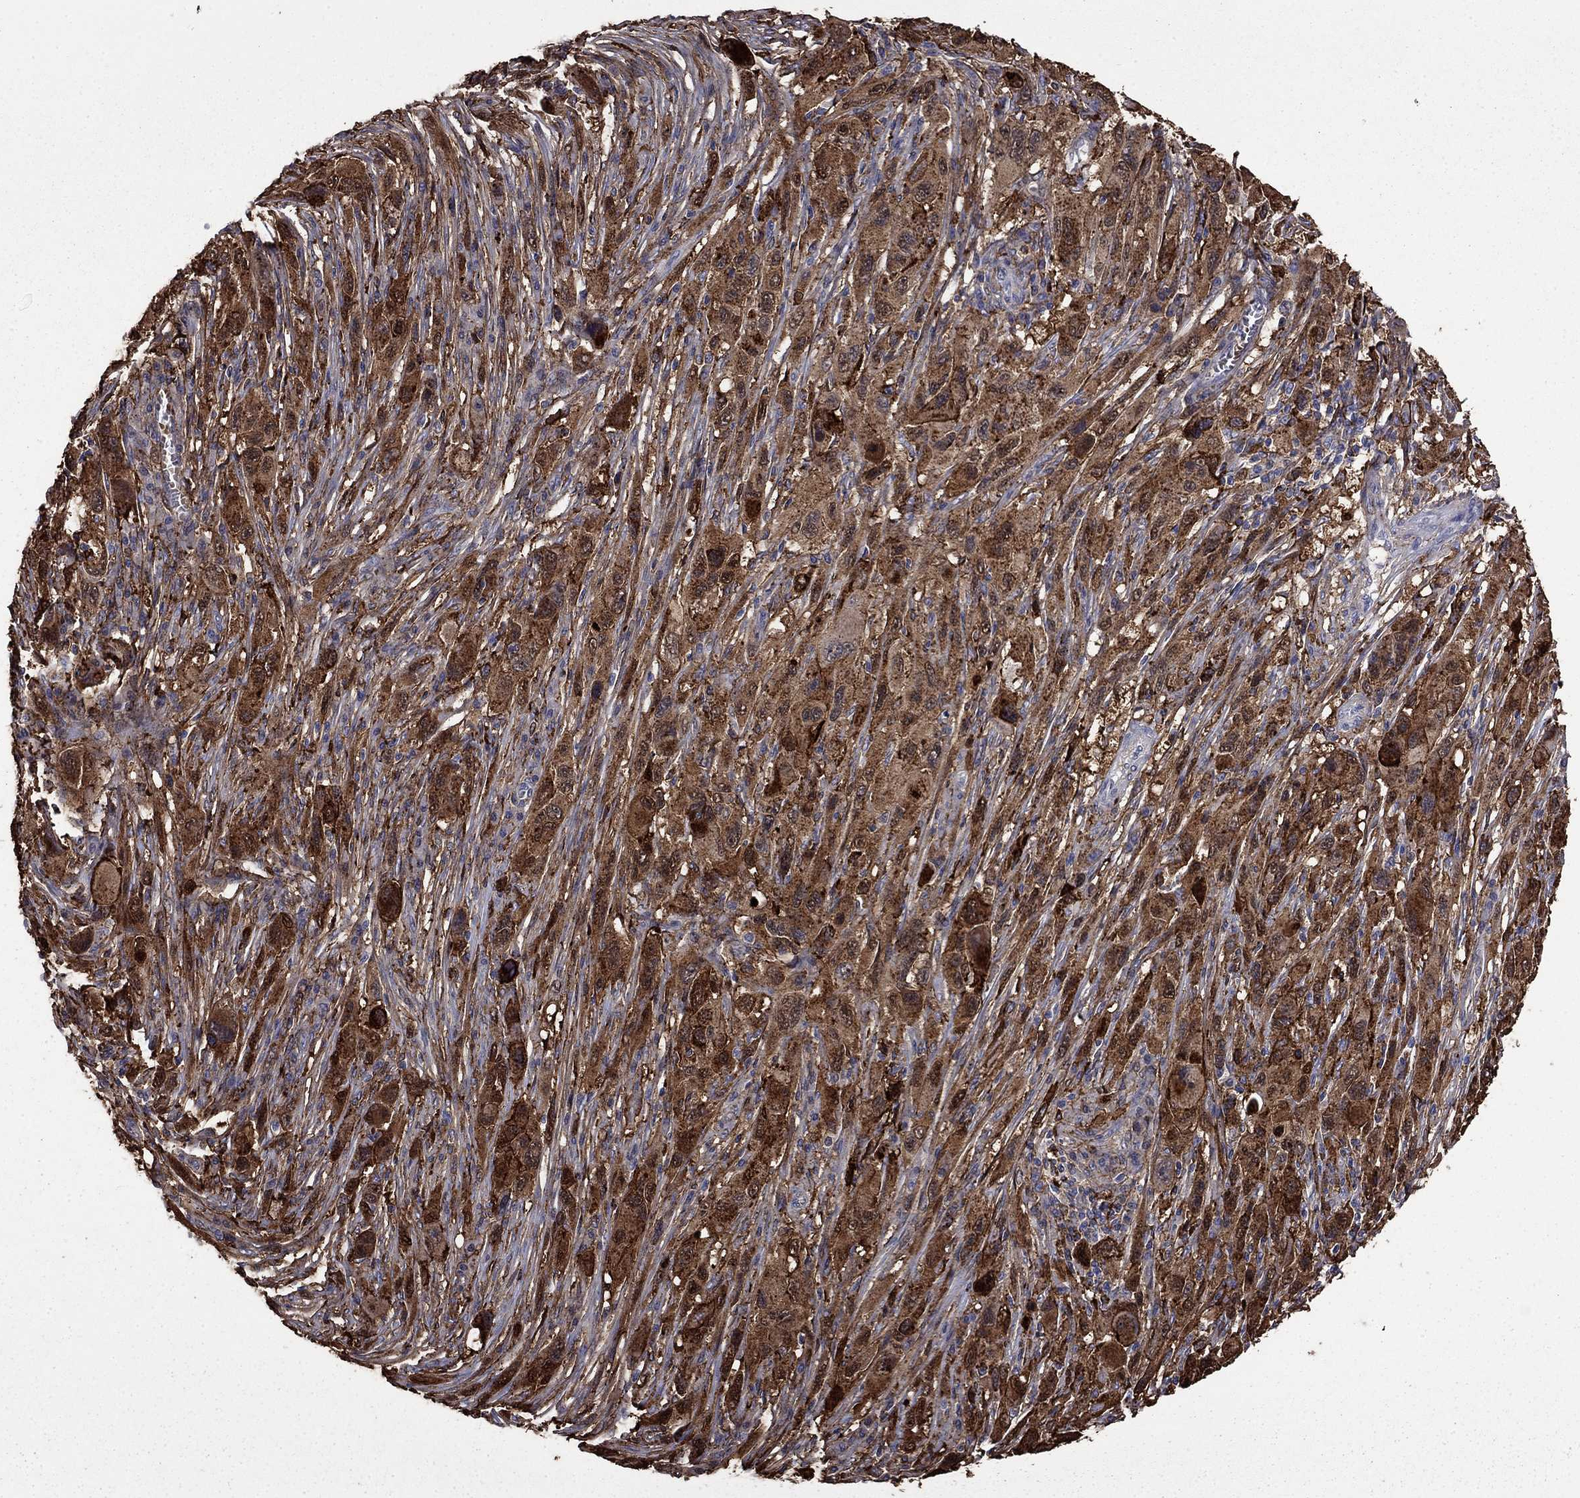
{"staining": {"intensity": "strong", "quantity": ">75%", "location": "cytoplasmic/membranous"}, "tissue": "melanoma", "cell_type": "Tumor cells", "image_type": "cancer", "snomed": [{"axis": "morphology", "description": "Malignant melanoma, NOS"}, {"axis": "topography", "description": "Skin"}], "caption": "There is high levels of strong cytoplasmic/membranous staining in tumor cells of malignant melanoma, as demonstrated by immunohistochemical staining (brown color).", "gene": "PLAU", "patient": {"sex": "male", "age": 53}}